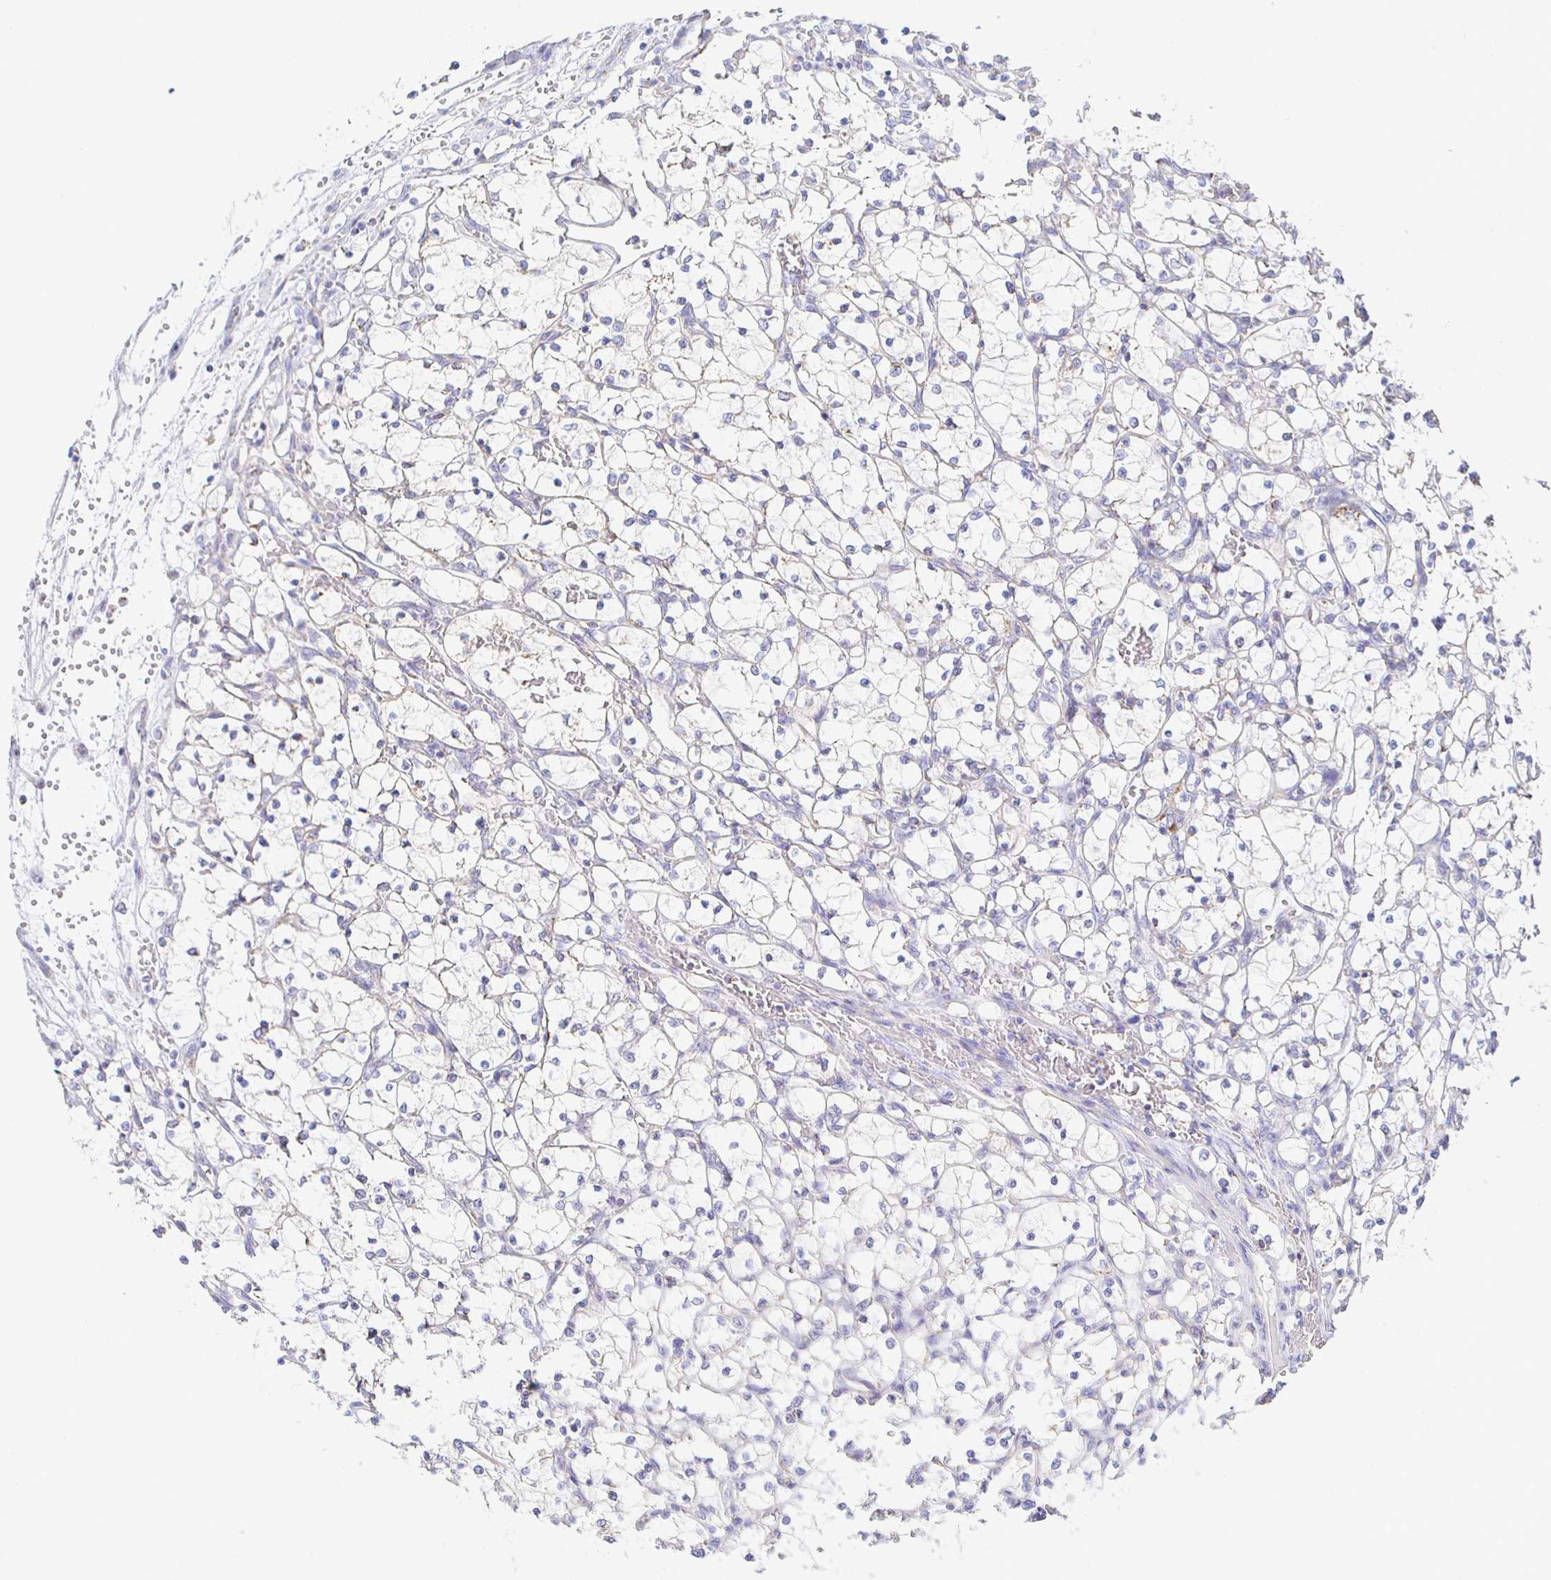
{"staining": {"intensity": "negative", "quantity": "none", "location": "none"}, "tissue": "renal cancer", "cell_type": "Tumor cells", "image_type": "cancer", "snomed": [{"axis": "morphology", "description": "Adenocarcinoma, NOS"}, {"axis": "topography", "description": "Kidney"}], "caption": "IHC of renal adenocarcinoma reveals no expression in tumor cells.", "gene": "SYNGR4", "patient": {"sex": "female", "age": 69}}